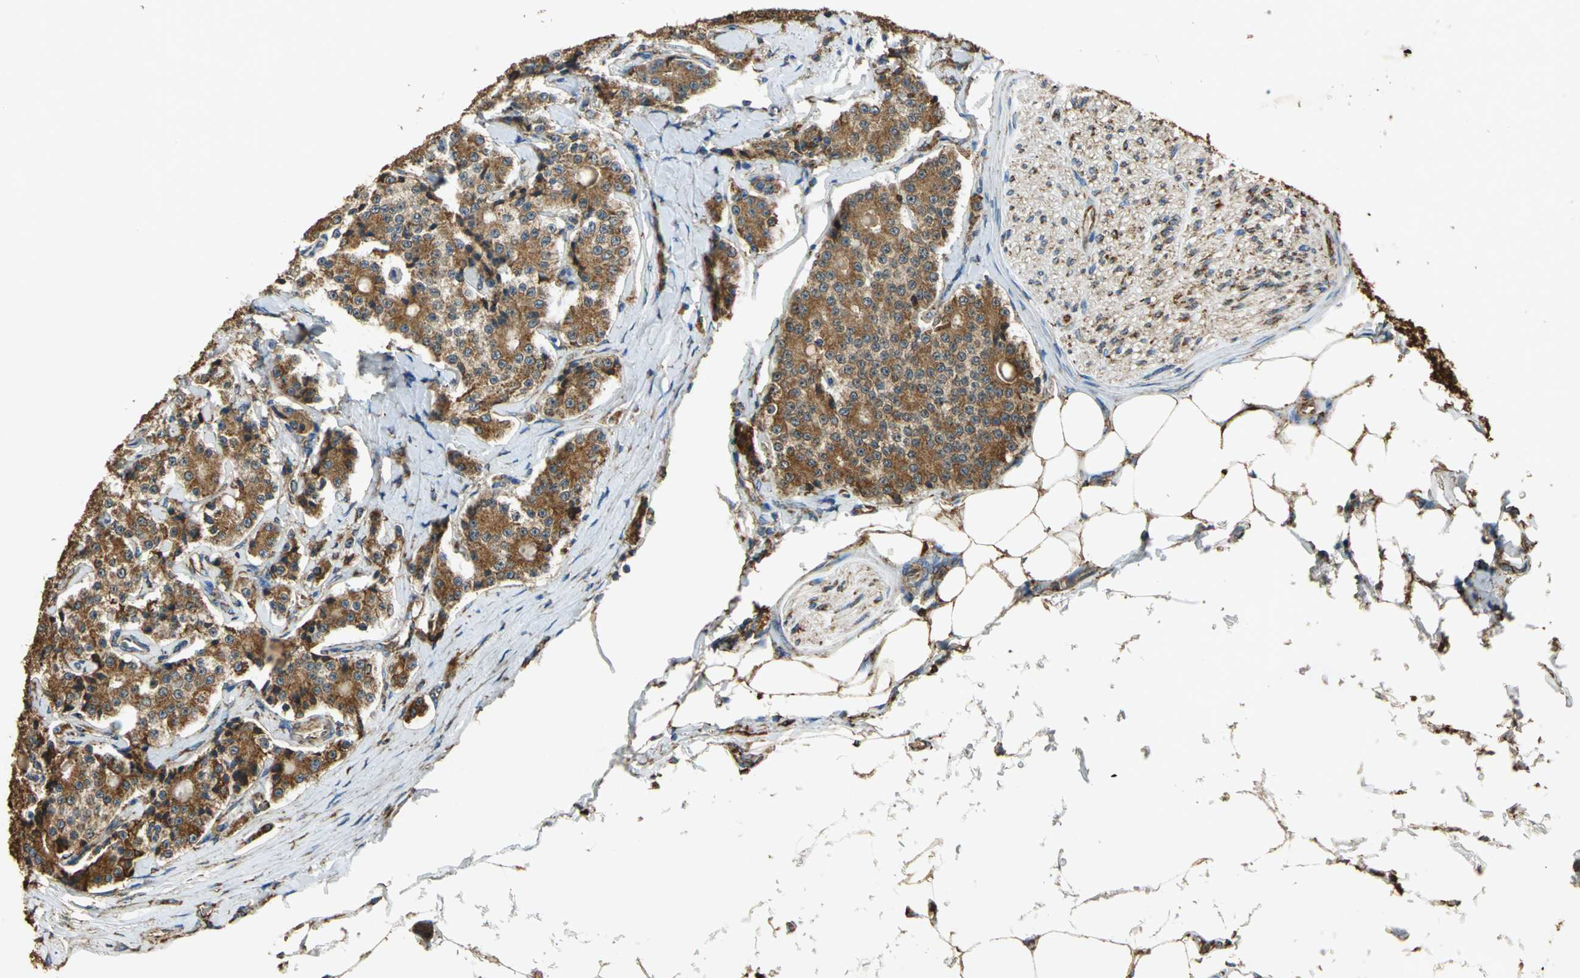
{"staining": {"intensity": "strong", "quantity": ">75%", "location": "cytoplasmic/membranous"}, "tissue": "carcinoid", "cell_type": "Tumor cells", "image_type": "cancer", "snomed": [{"axis": "morphology", "description": "Carcinoid, malignant, NOS"}, {"axis": "topography", "description": "Colon"}], "caption": "Protein analysis of carcinoid tissue shows strong cytoplasmic/membranous positivity in about >75% of tumor cells.", "gene": "HSP90B1", "patient": {"sex": "female", "age": 61}}